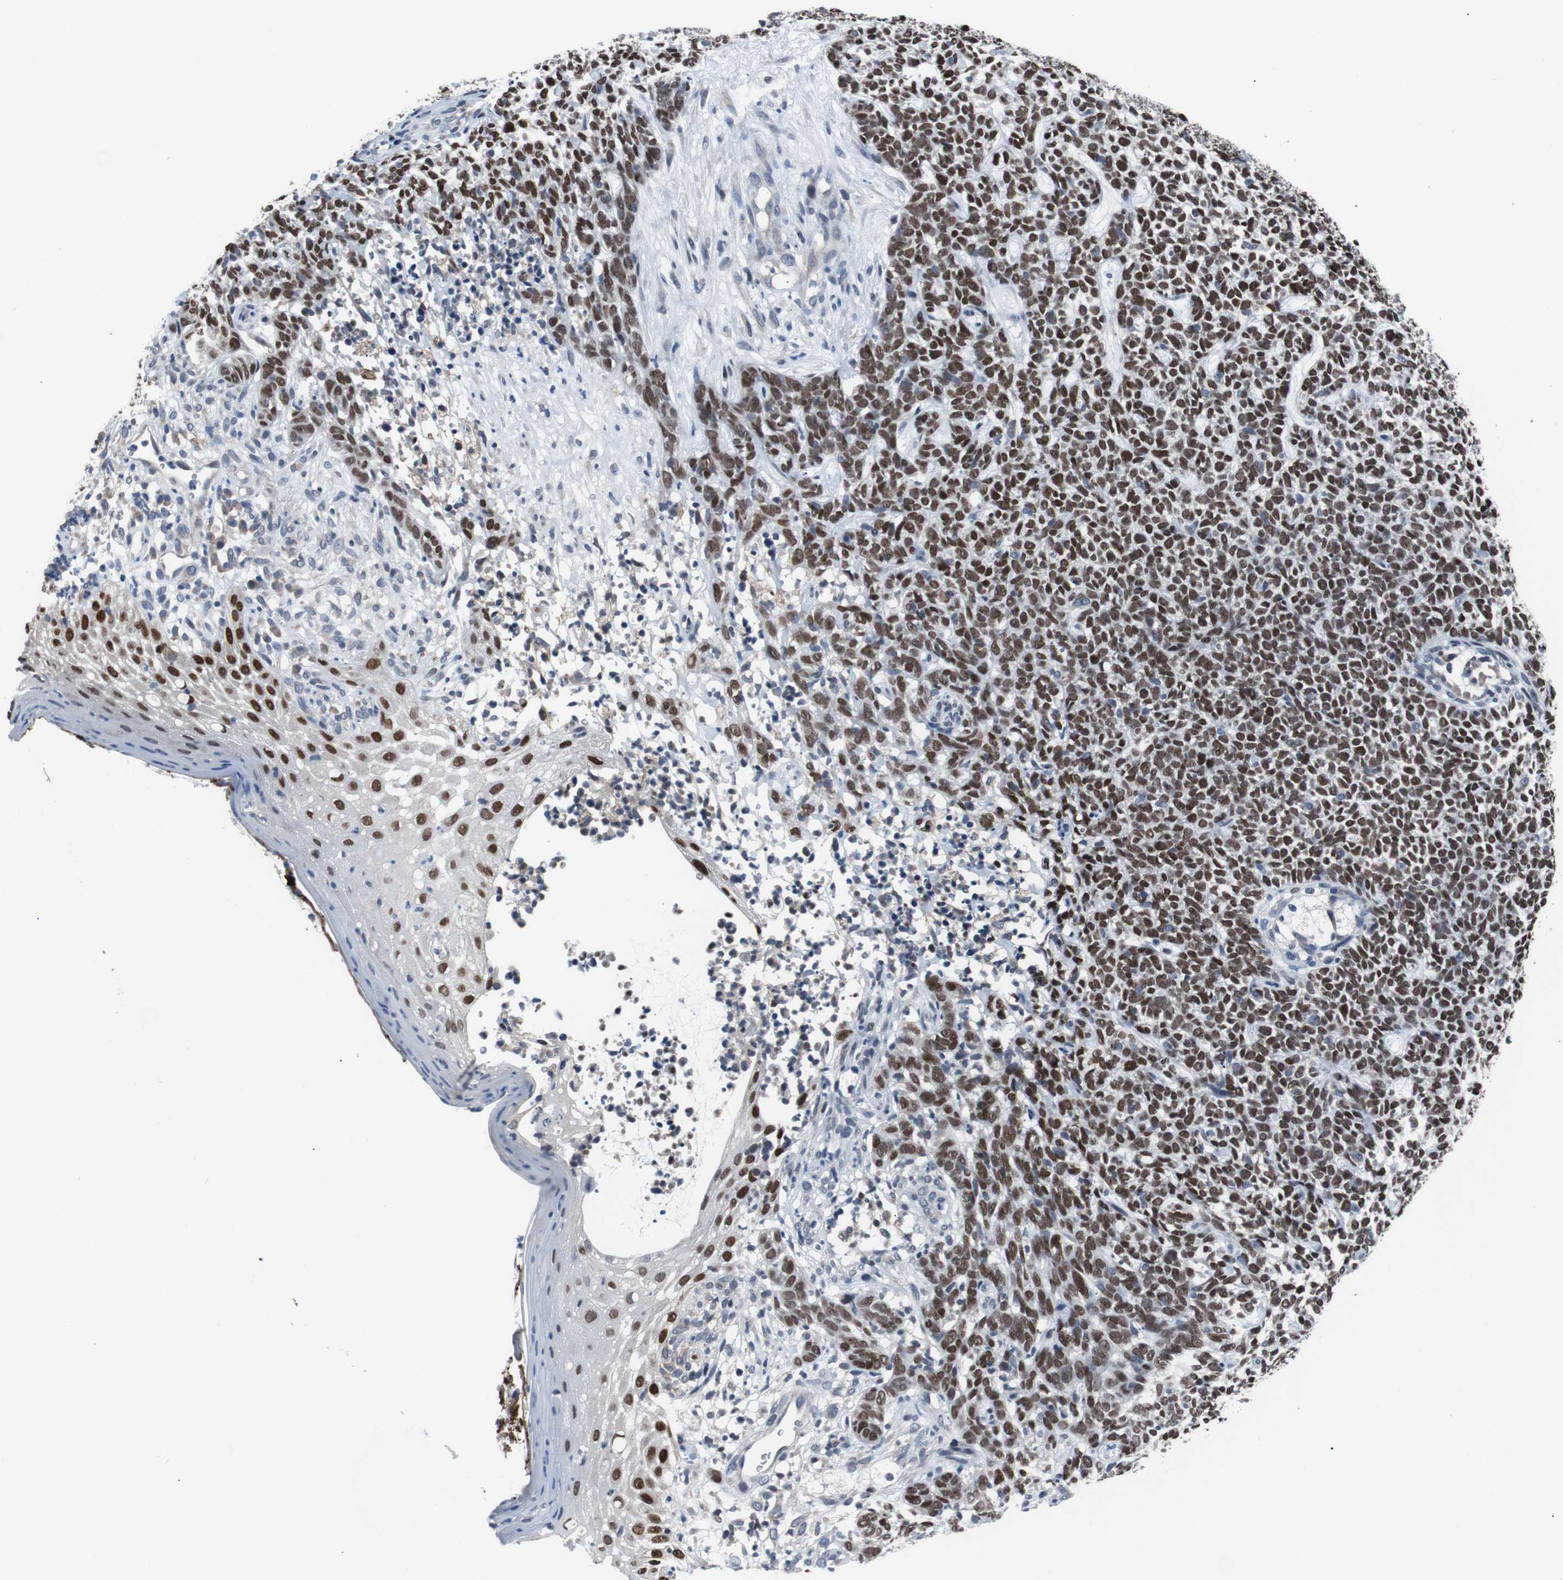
{"staining": {"intensity": "strong", "quantity": ">75%", "location": "nuclear"}, "tissue": "skin cancer", "cell_type": "Tumor cells", "image_type": "cancer", "snomed": [{"axis": "morphology", "description": "Basal cell carcinoma"}, {"axis": "topography", "description": "Skin"}], "caption": "Immunohistochemistry (IHC) of human skin basal cell carcinoma reveals high levels of strong nuclear expression in approximately >75% of tumor cells.", "gene": "TP63", "patient": {"sex": "female", "age": 84}}